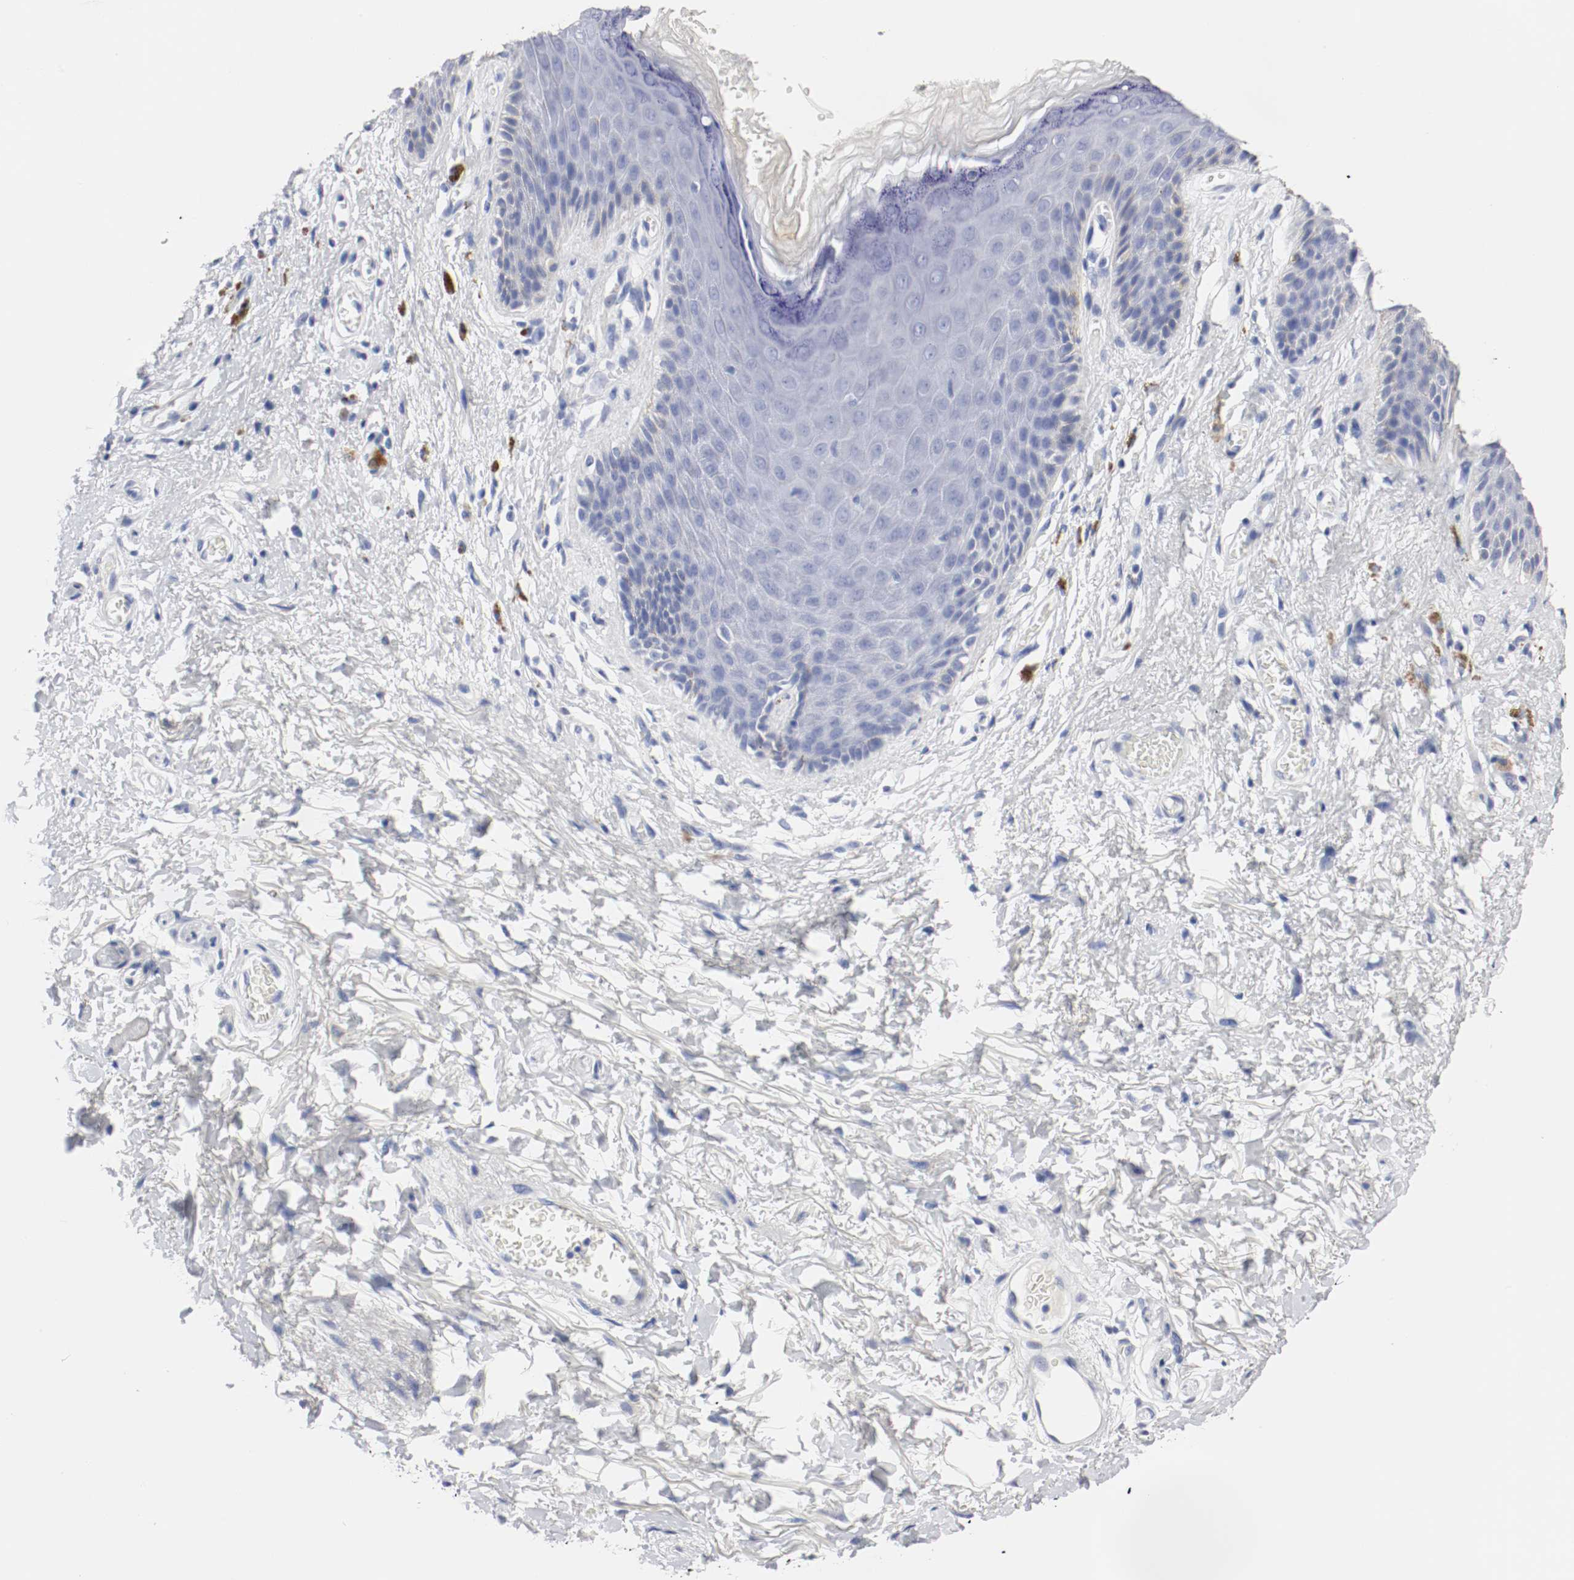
{"staining": {"intensity": "negative", "quantity": "none", "location": "none"}, "tissue": "skin", "cell_type": "Epidermal cells", "image_type": "normal", "snomed": [{"axis": "morphology", "description": "Normal tissue, NOS"}, {"axis": "topography", "description": "Anal"}], "caption": "Epidermal cells show no significant positivity in normal skin. The staining is performed using DAB brown chromogen with nuclei counter-stained in using hematoxylin.", "gene": "GAD1", "patient": {"sex": "female", "age": 46}}